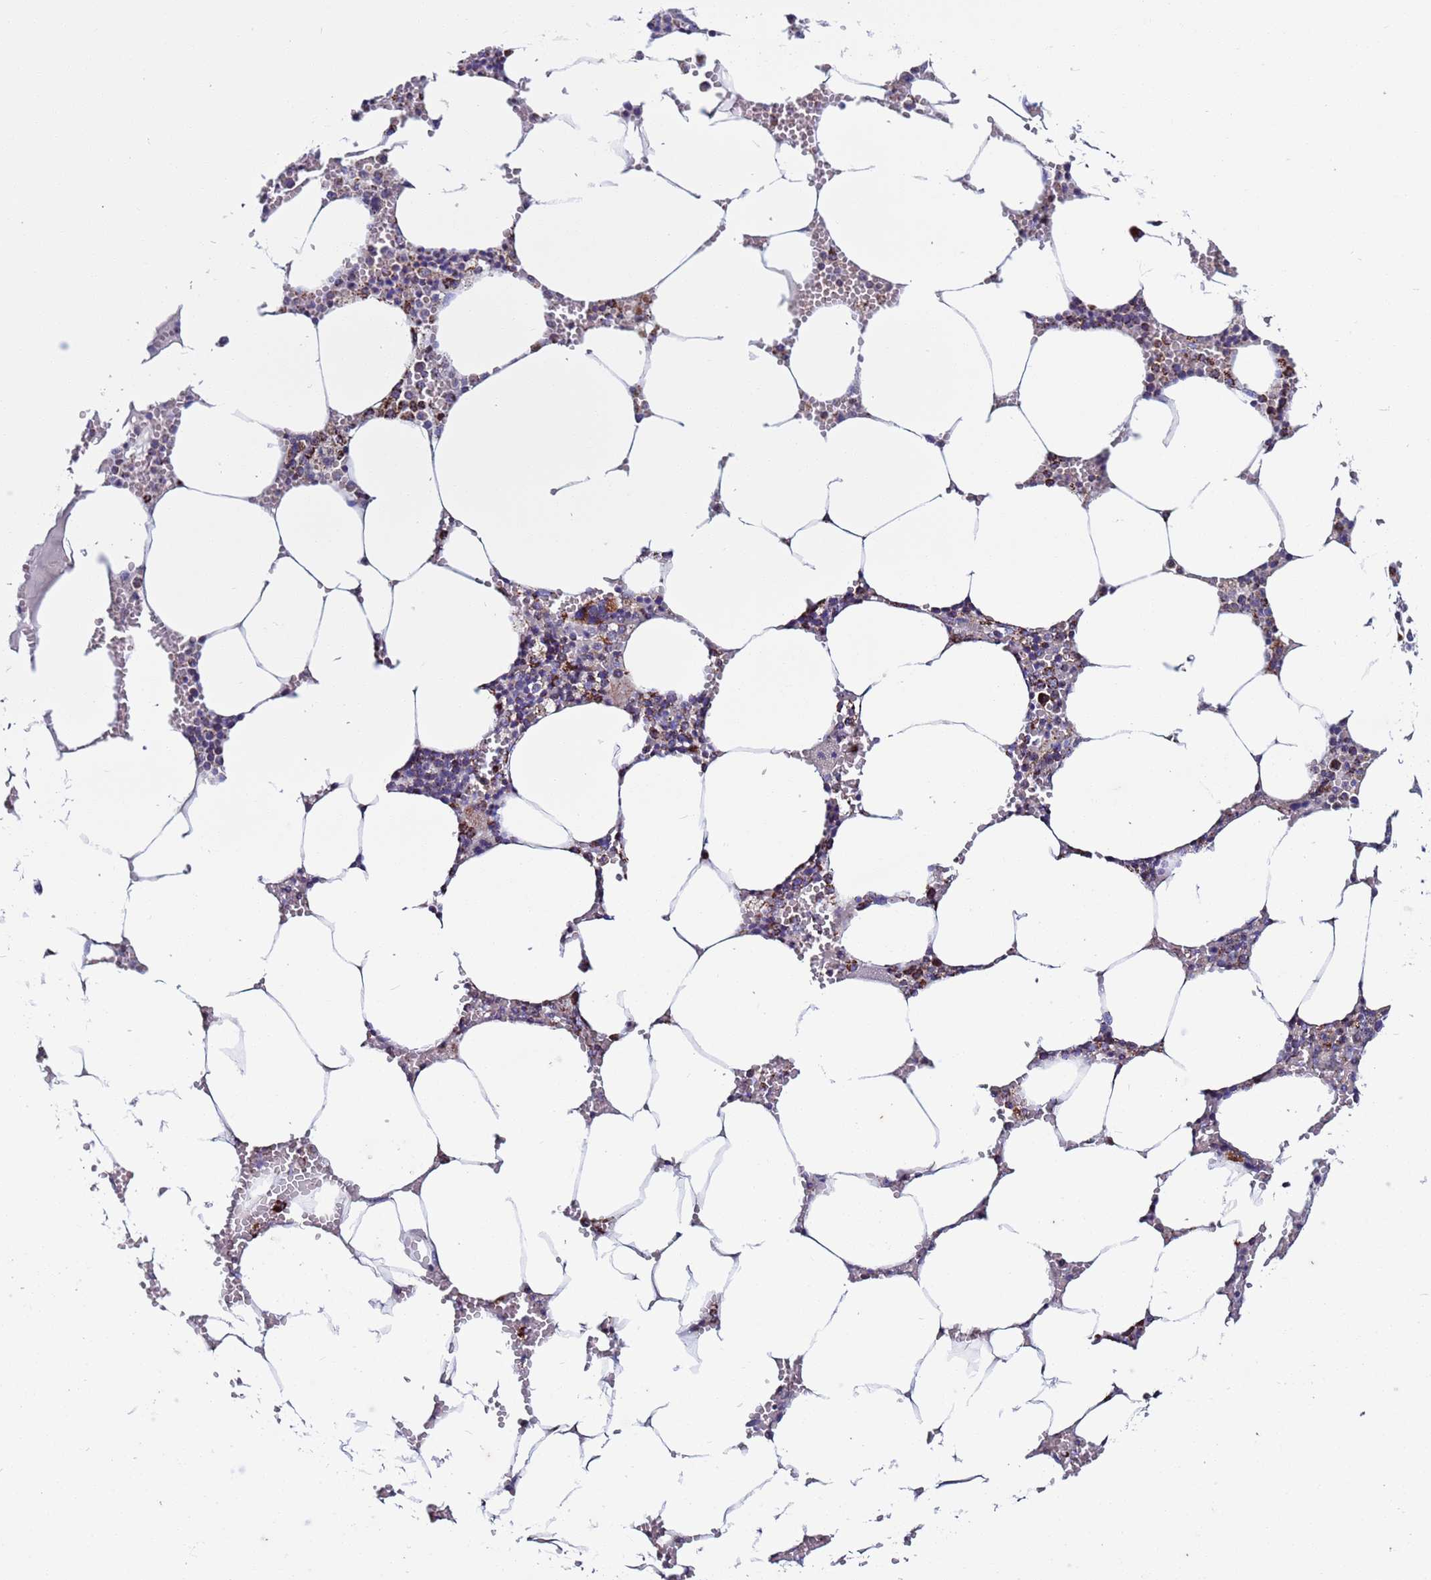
{"staining": {"intensity": "moderate", "quantity": "<25%", "location": "cytoplasmic/membranous"}, "tissue": "bone marrow", "cell_type": "Hematopoietic cells", "image_type": "normal", "snomed": [{"axis": "morphology", "description": "Normal tissue, NOS"}, {"axis": "topography", "description": "Bone marrow"}], "caption": "Protein analysis of benign bone marrow displays moderate cytoplasmic/membranous staining in approximately <25% of hematopoietic cells. Using DAB (3,3'-diaminobenzidine) (brown) and hematoxylin (blue) stains, captured at high magnification using brightfield microscopy.", "gene": "ZBTB39", "patient": {"sex": "male", "age": 70}}